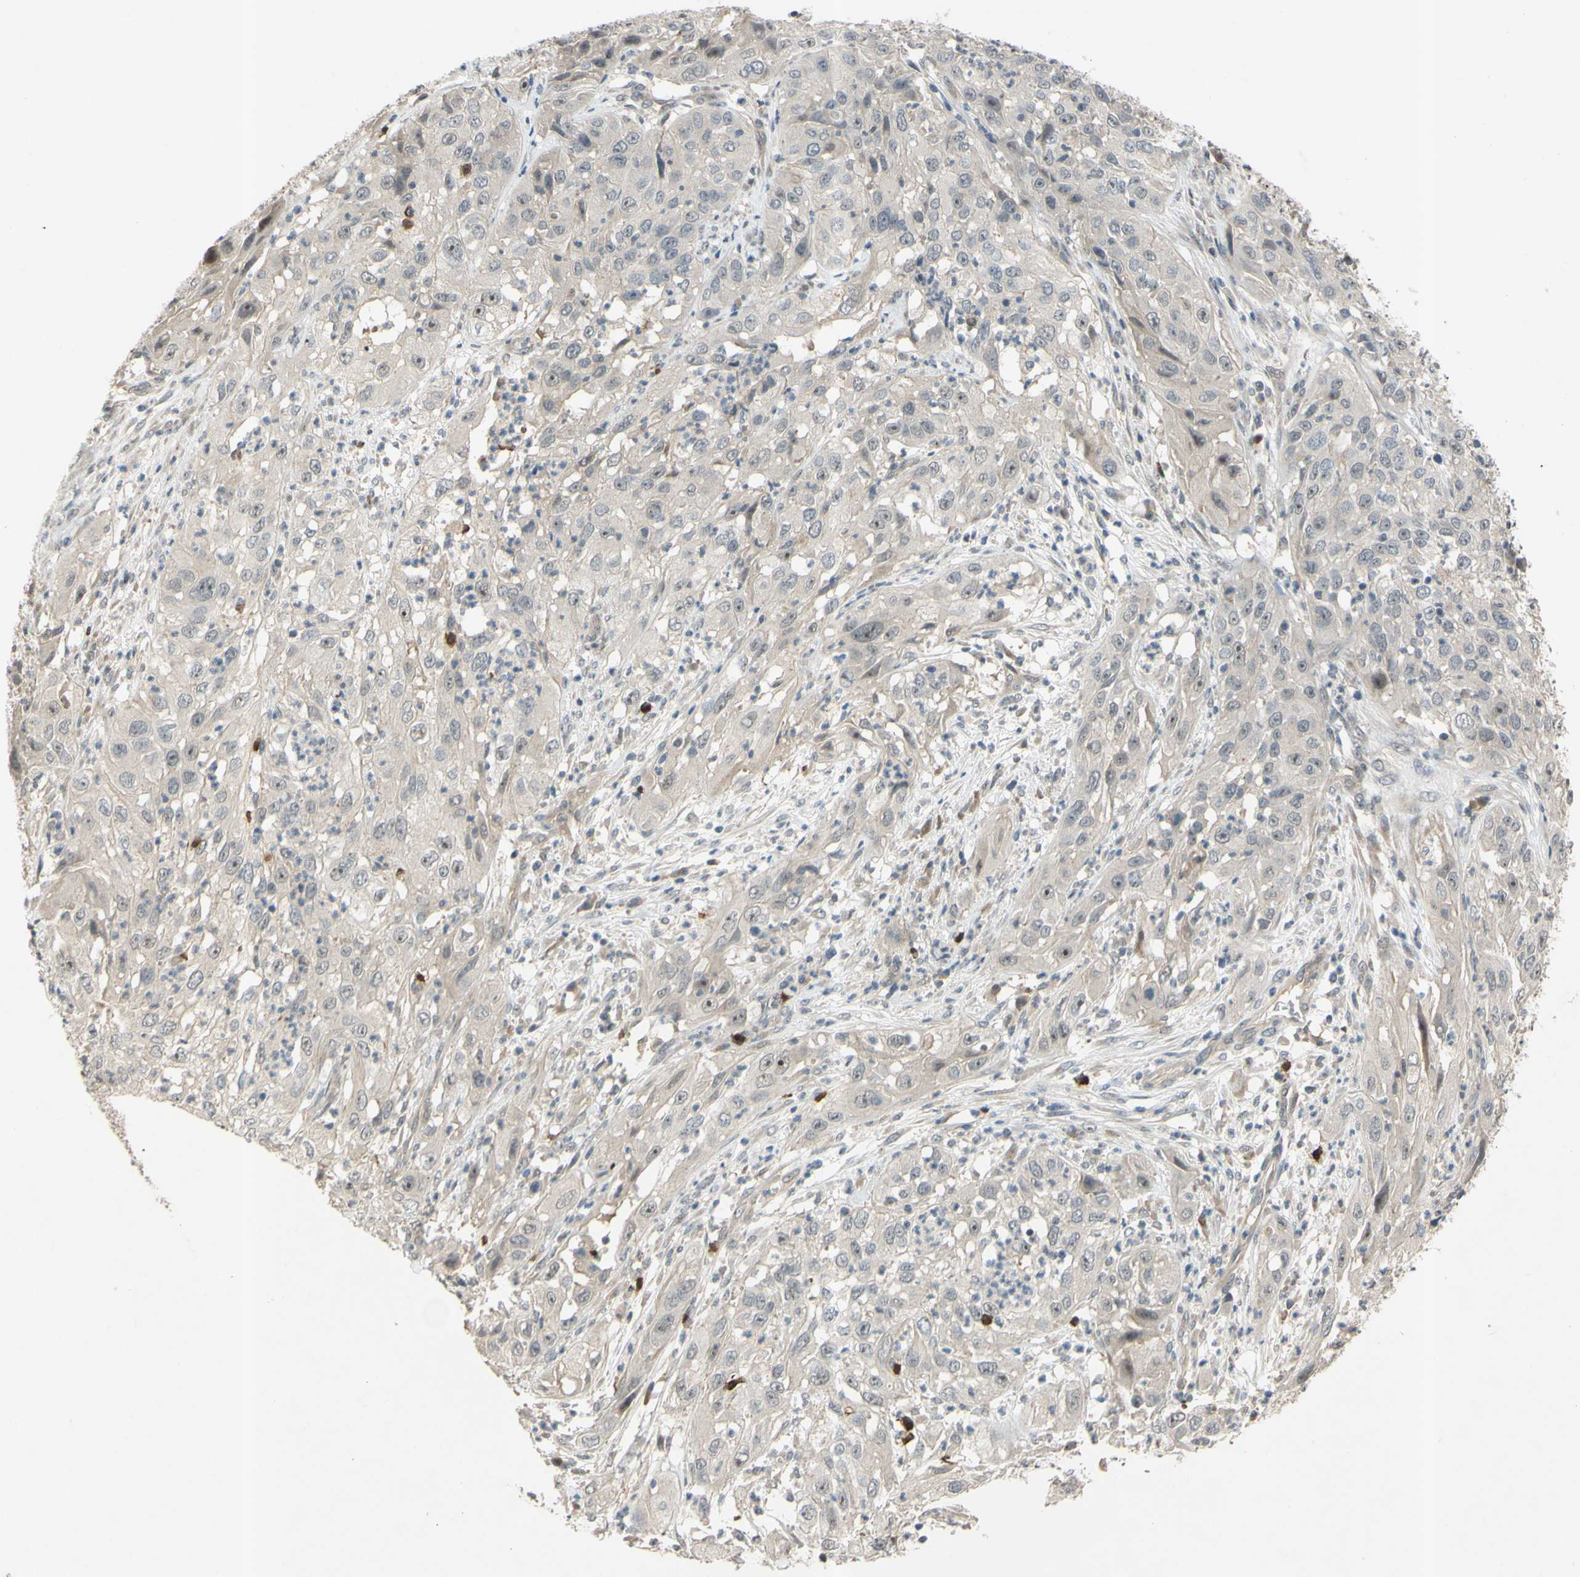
{"staining": {"intensity": "negative", "quantity": "none", "location": "none"}, "tissue": "cervical cancer", "cell_type": "Tumor cells", "image_type": "cancer", "snomed": [{"axis": "morphology", "description": "Squamous cell carcinoma, NOS"}, {"axis": "topography", "description": "Cervix"}], "caption": "A high-resolution micrograph shows IHC staining of cervical squamous cell carcinoma, which exhibits no significant expression in tumor cells. The staining is performed using DAB (3,3'-diaminobenzidine) brown chromogen with nuclei counter-stained in using hematoxylin.", "gene": "ALK", "patient": {"sex": "female", "age": 32}}